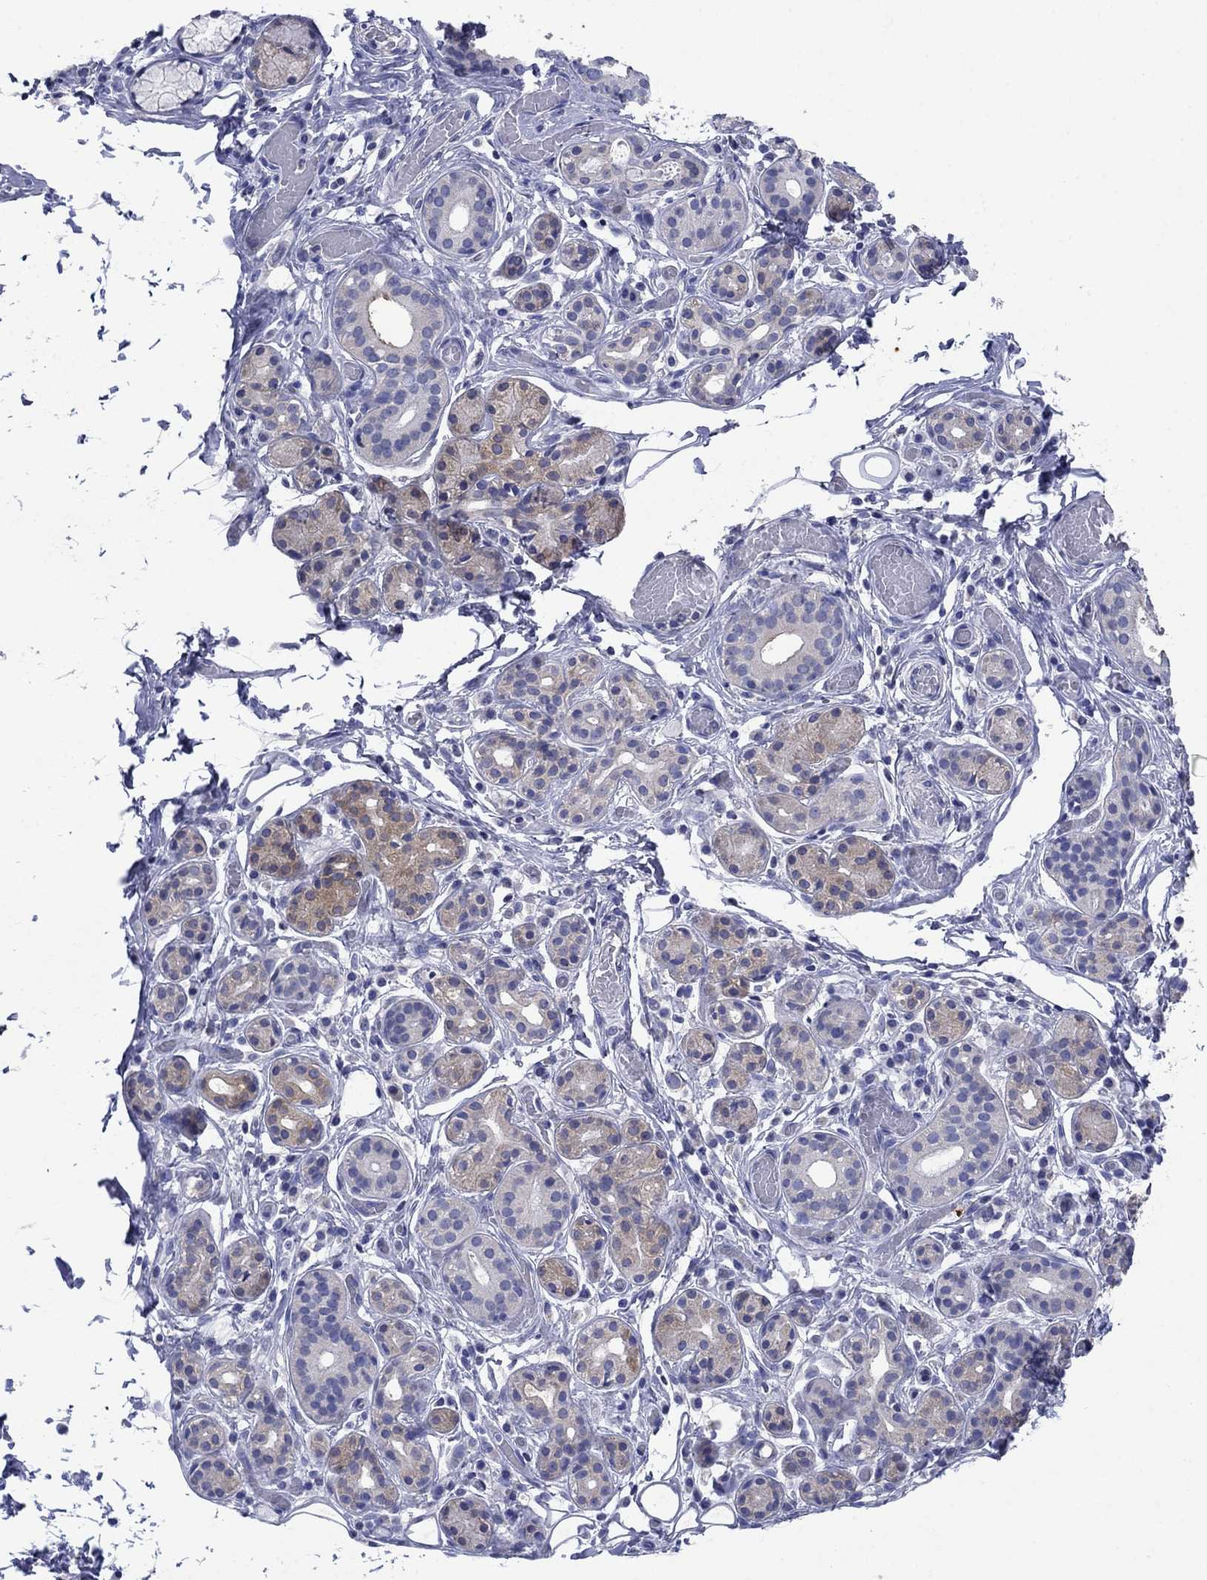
{"staining": {"intensity": "weak", "quantity": "<25%", "location": "cytoplasmic/membranous"}, "tissue": "salivary gland", "cell_type": "Glandular cells", "image_type": "normal", "snomed": [{"axis": "morphology", "description": "Normal tissue, NOS"}, {"axis": "topography", "description": "Salivary gland"}, {"axis": "topography", "description": "Peripheral nerve tissue"}], "caption": "Photomicrograph shows no significant protein staining in glandular cells of unremarkable salivary gland. Nuclei are stained in blue.", "gene": "SULT2B1", "patient": {"sex": "male", "age": 71}}